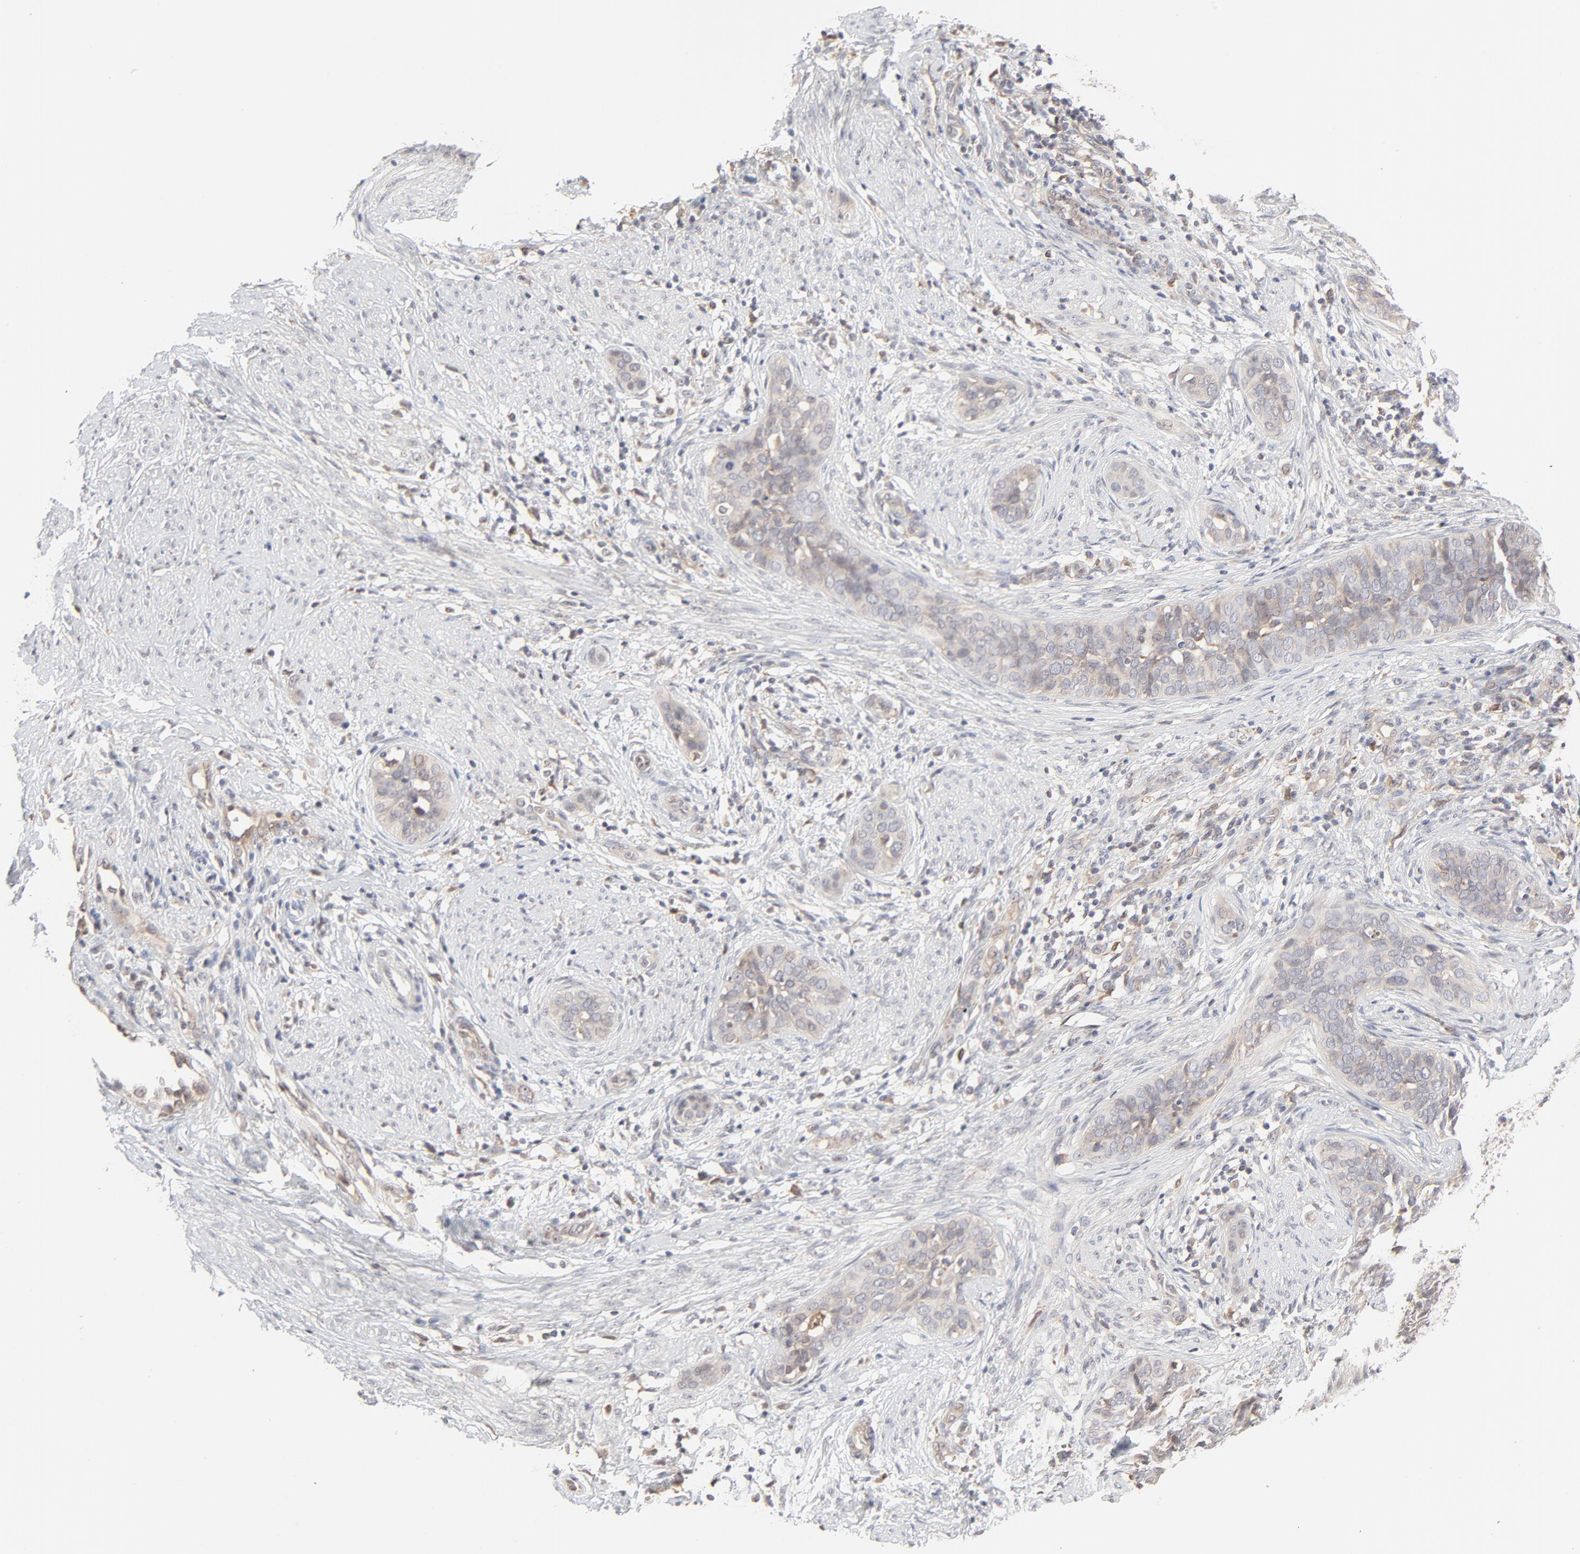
{"staining": {"intensity": "weak", "quantity": "25%-75%", "location": "cytoplasmic/membranous"}, "tissue": "cervical cancer", "cell_type": "Tumor cells", "image_type": "cancer", "snomed": [{"axis": "morphology", "description": "Squamous cell carcinoma, NOS"}, {"axis": "topography", "description": "Cervix"}], "caption": "This is an image of immunohistochemistry staining of cervical cancer (squamous cell carcinoma), which shows weak positivity in the cytoplasmic/membranous of tumor cells.", "gene": "RAB5C", "patient": {"sex": "female", "age": 31}}